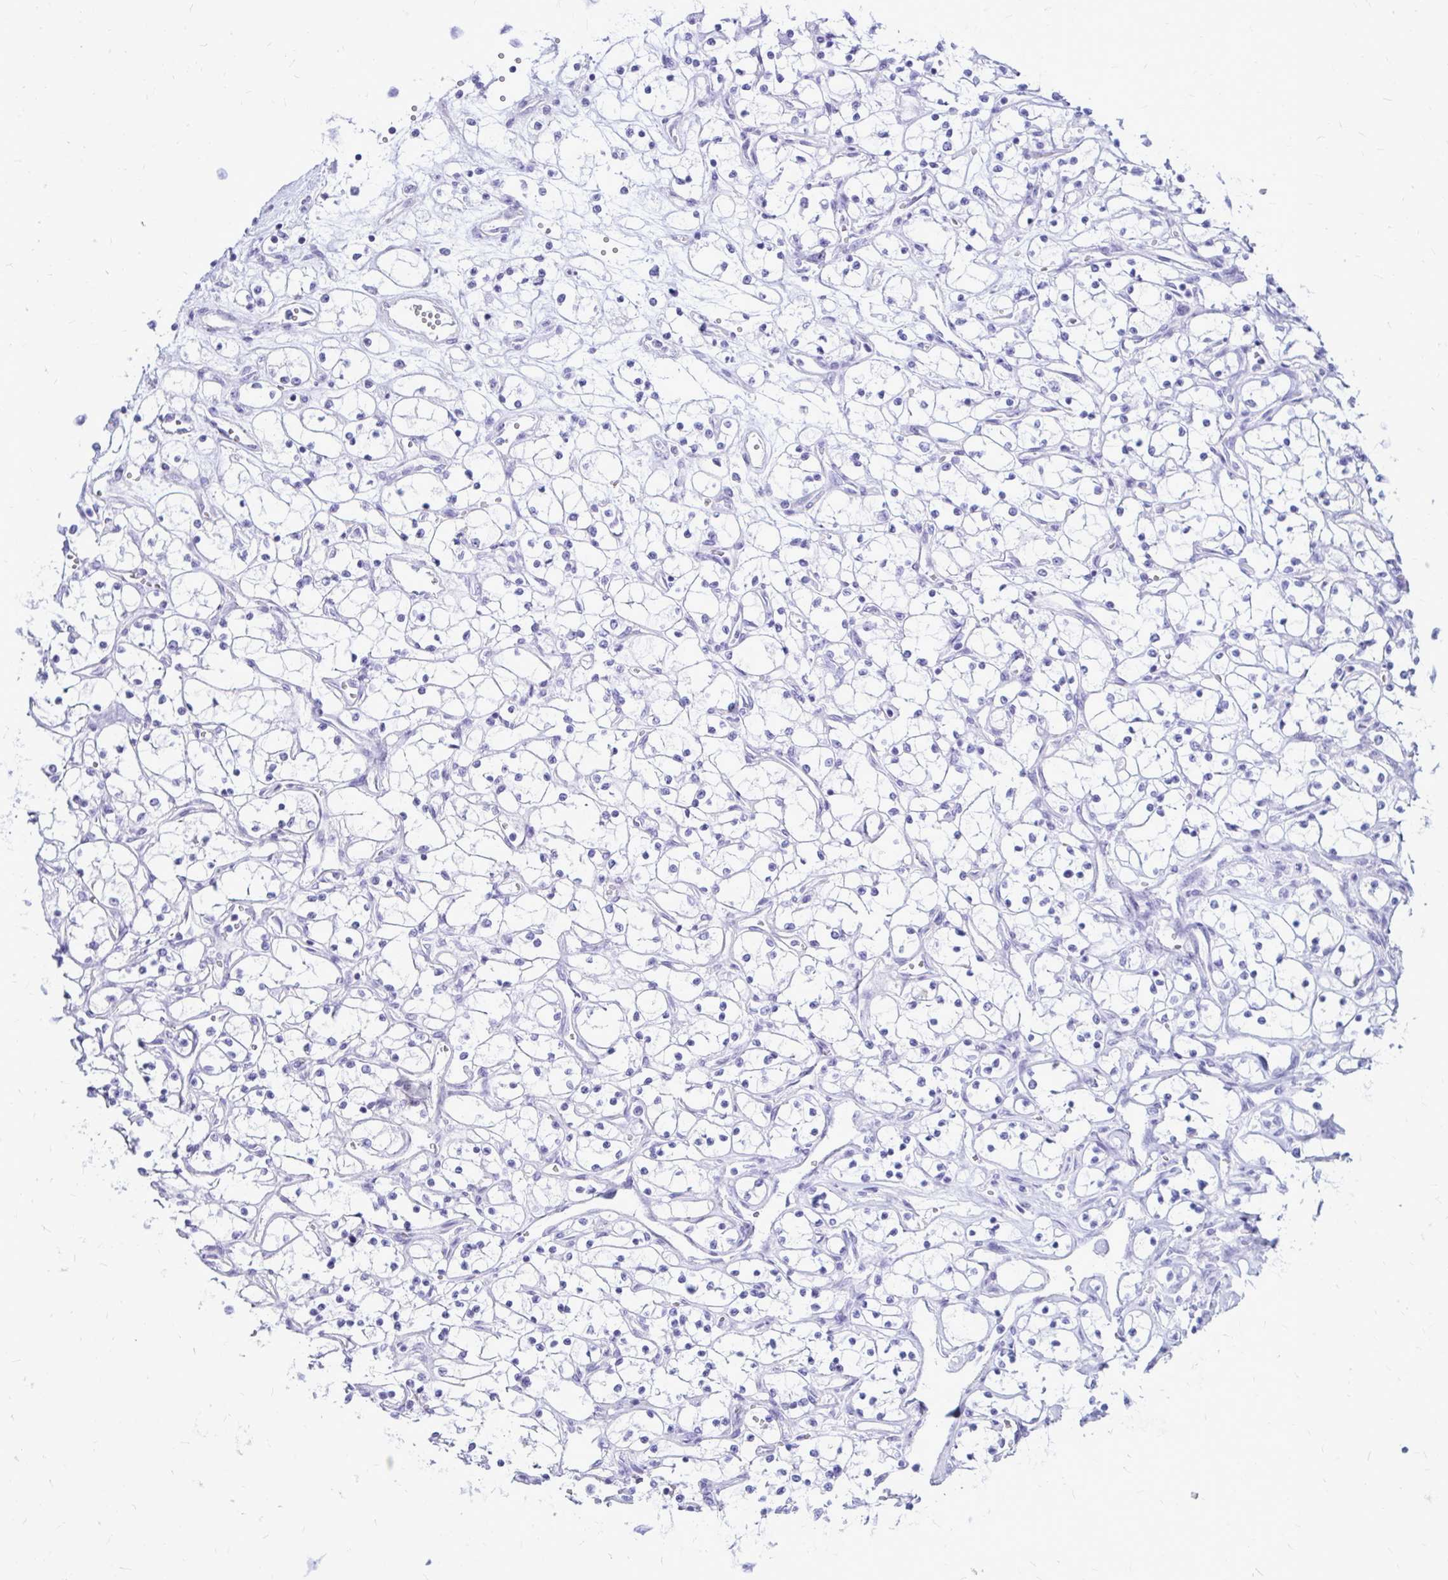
{"staining": {"intensity": "negative", "quantity": "none", "location": "none"}, "tissue": "renal cancer", "cell_type": "Tumor cells", "image_type": "cancer", "snomed": [{"axis": "morphology", "description": "Adenocarcinoma, NOS"}, {"axis": "topography", "description": "Kidney"}], "caption": "The micrograph exhibits no staining of tumor cells in renal cancer. (DAB immunohistochemistry visualized using brightfield microscopy, high magnification).", "gene": "OR10R2", "patient": {"sex": "female", "age": 69}}